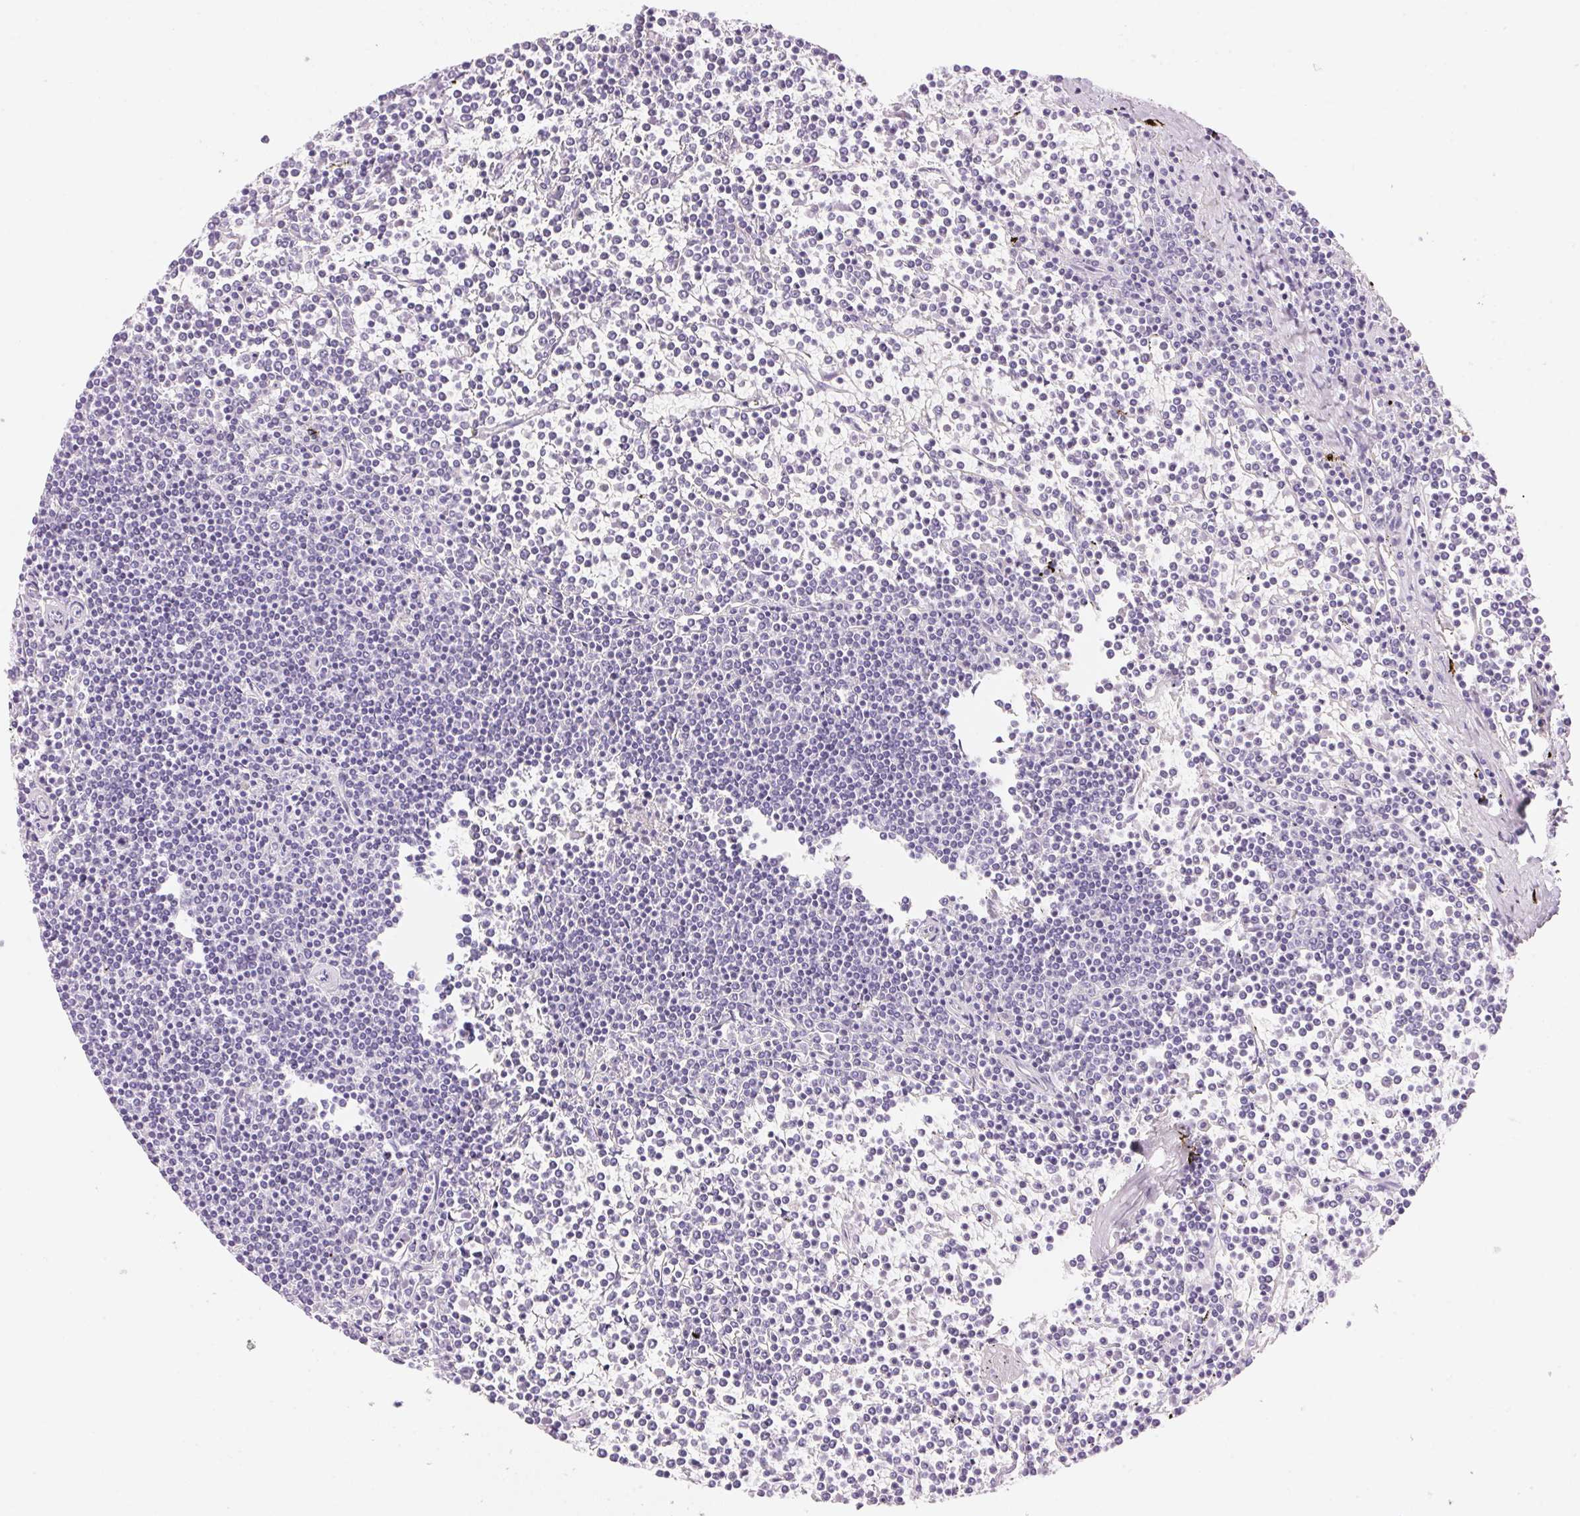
{"staining": {"intensity": "negative", "quantity": "none", "location": "none"}, "tissue": "lymphoma", "cell_type": "Tumor cells", "image_type": "cancer", "snomed": [{"axis": "morphology", "description": "Malignant lymphoma, non-Hodgkin's type, Low grade"}, {"axis": "topography", "description": "Spleen"}], "caption": "High magnification brightfield microscopy of lymphoma stained with DAB (3,3'-diaminobenzidine) (brown) and counterstained with hematoxylin (blue): tumor cells show no significant expression.", "gene": "DHCR24", "patient": {"sex": "female", "age": 19}}